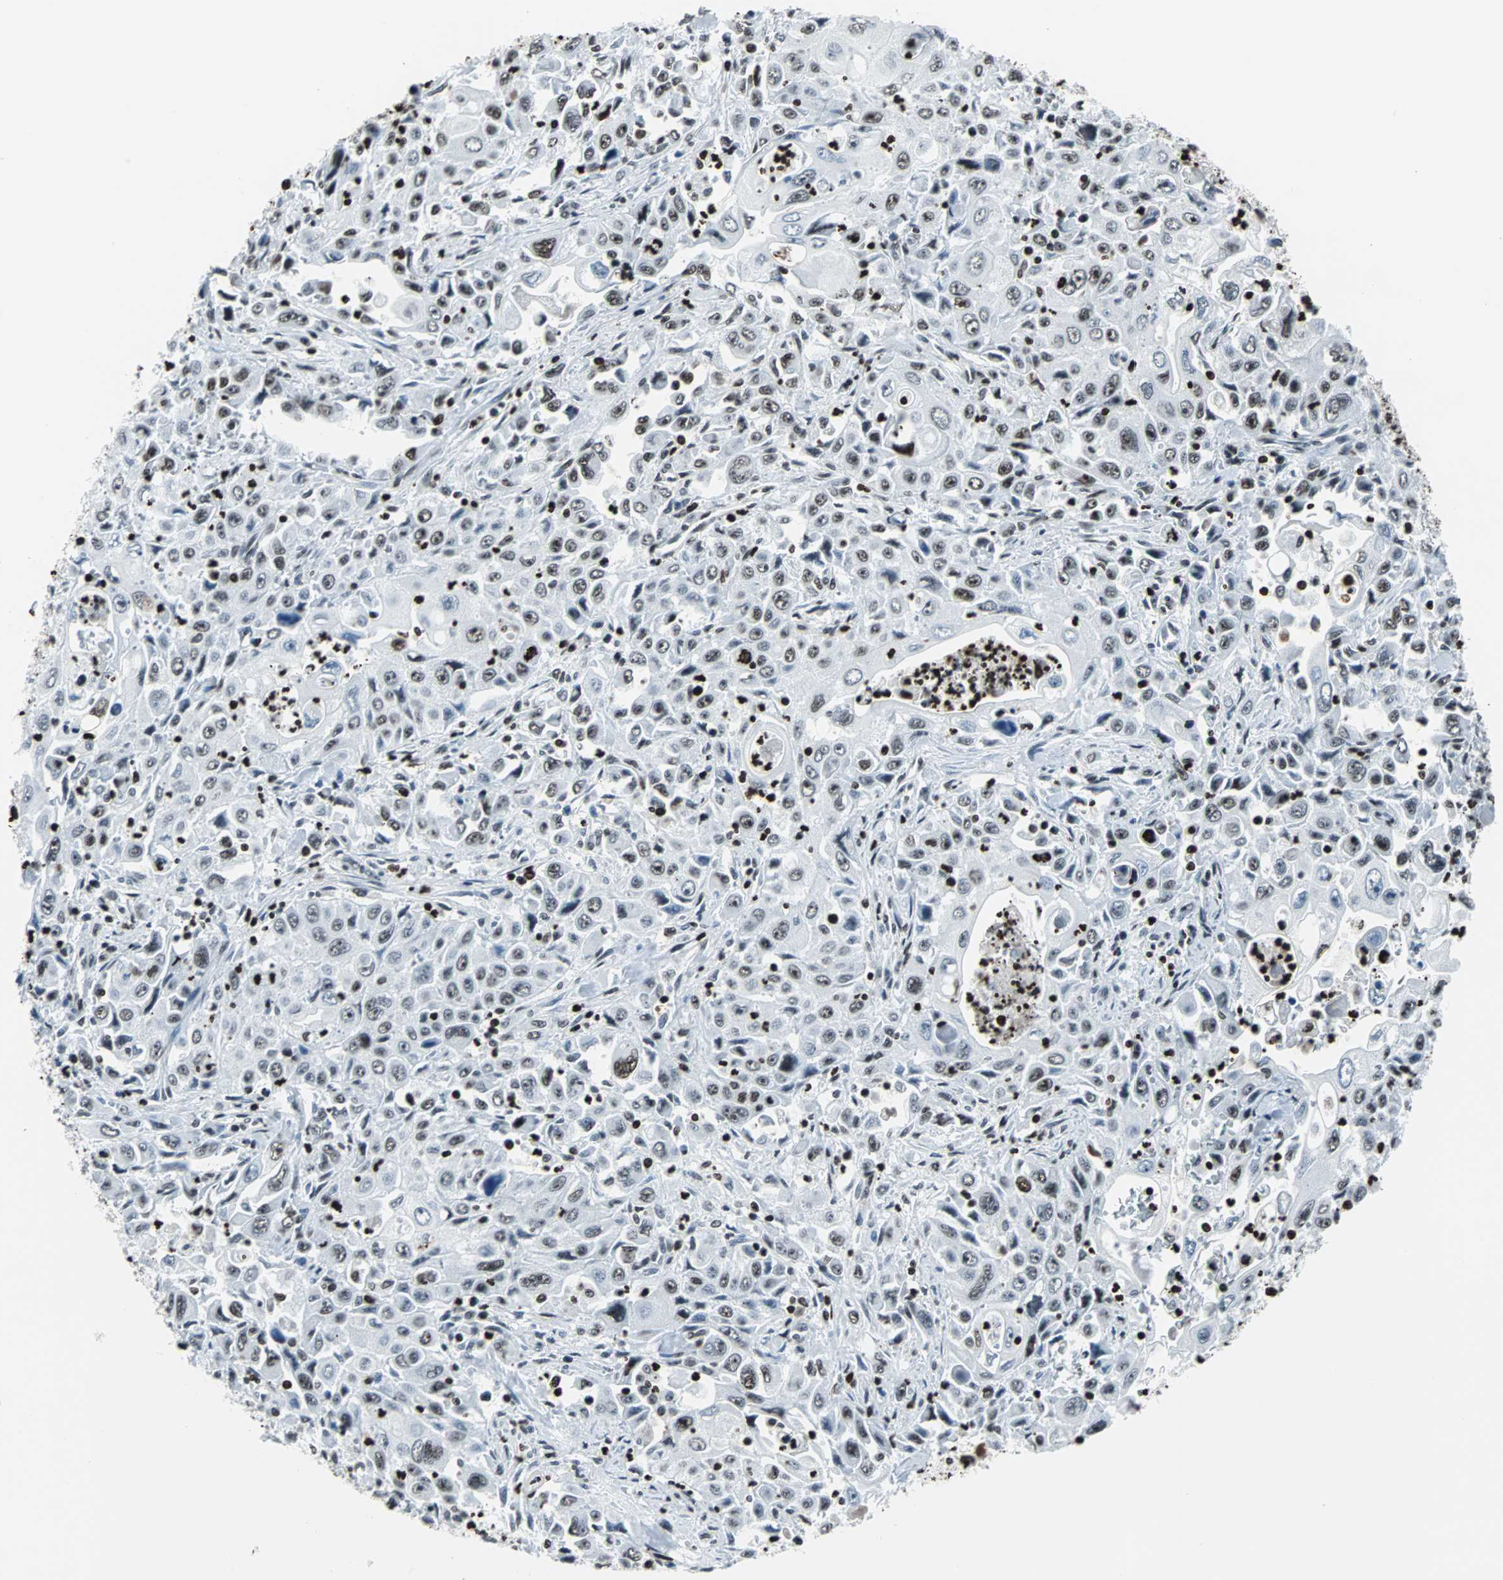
{"staining": {"intensity": "moderate", "quantity": ">75%", "location": "nuclear"}, "tissue": "pancreatic cancer", "cell_type": "Tumor cells", "image_type": "cancer", "snomed": [{"axis": "morphology", "description": "Adenocarcinoma, NOS"}, {"axis": "topography", "description": "Pancreas"}], "caption": "Brown immunohistochemical staining in human adenocarcinoma (pancreatic) exhibits moderate nuclear expression in approximately >75% of tumor cells.", "gene": "H2BC18", "patient": {"sex": "male", "age": 70}}